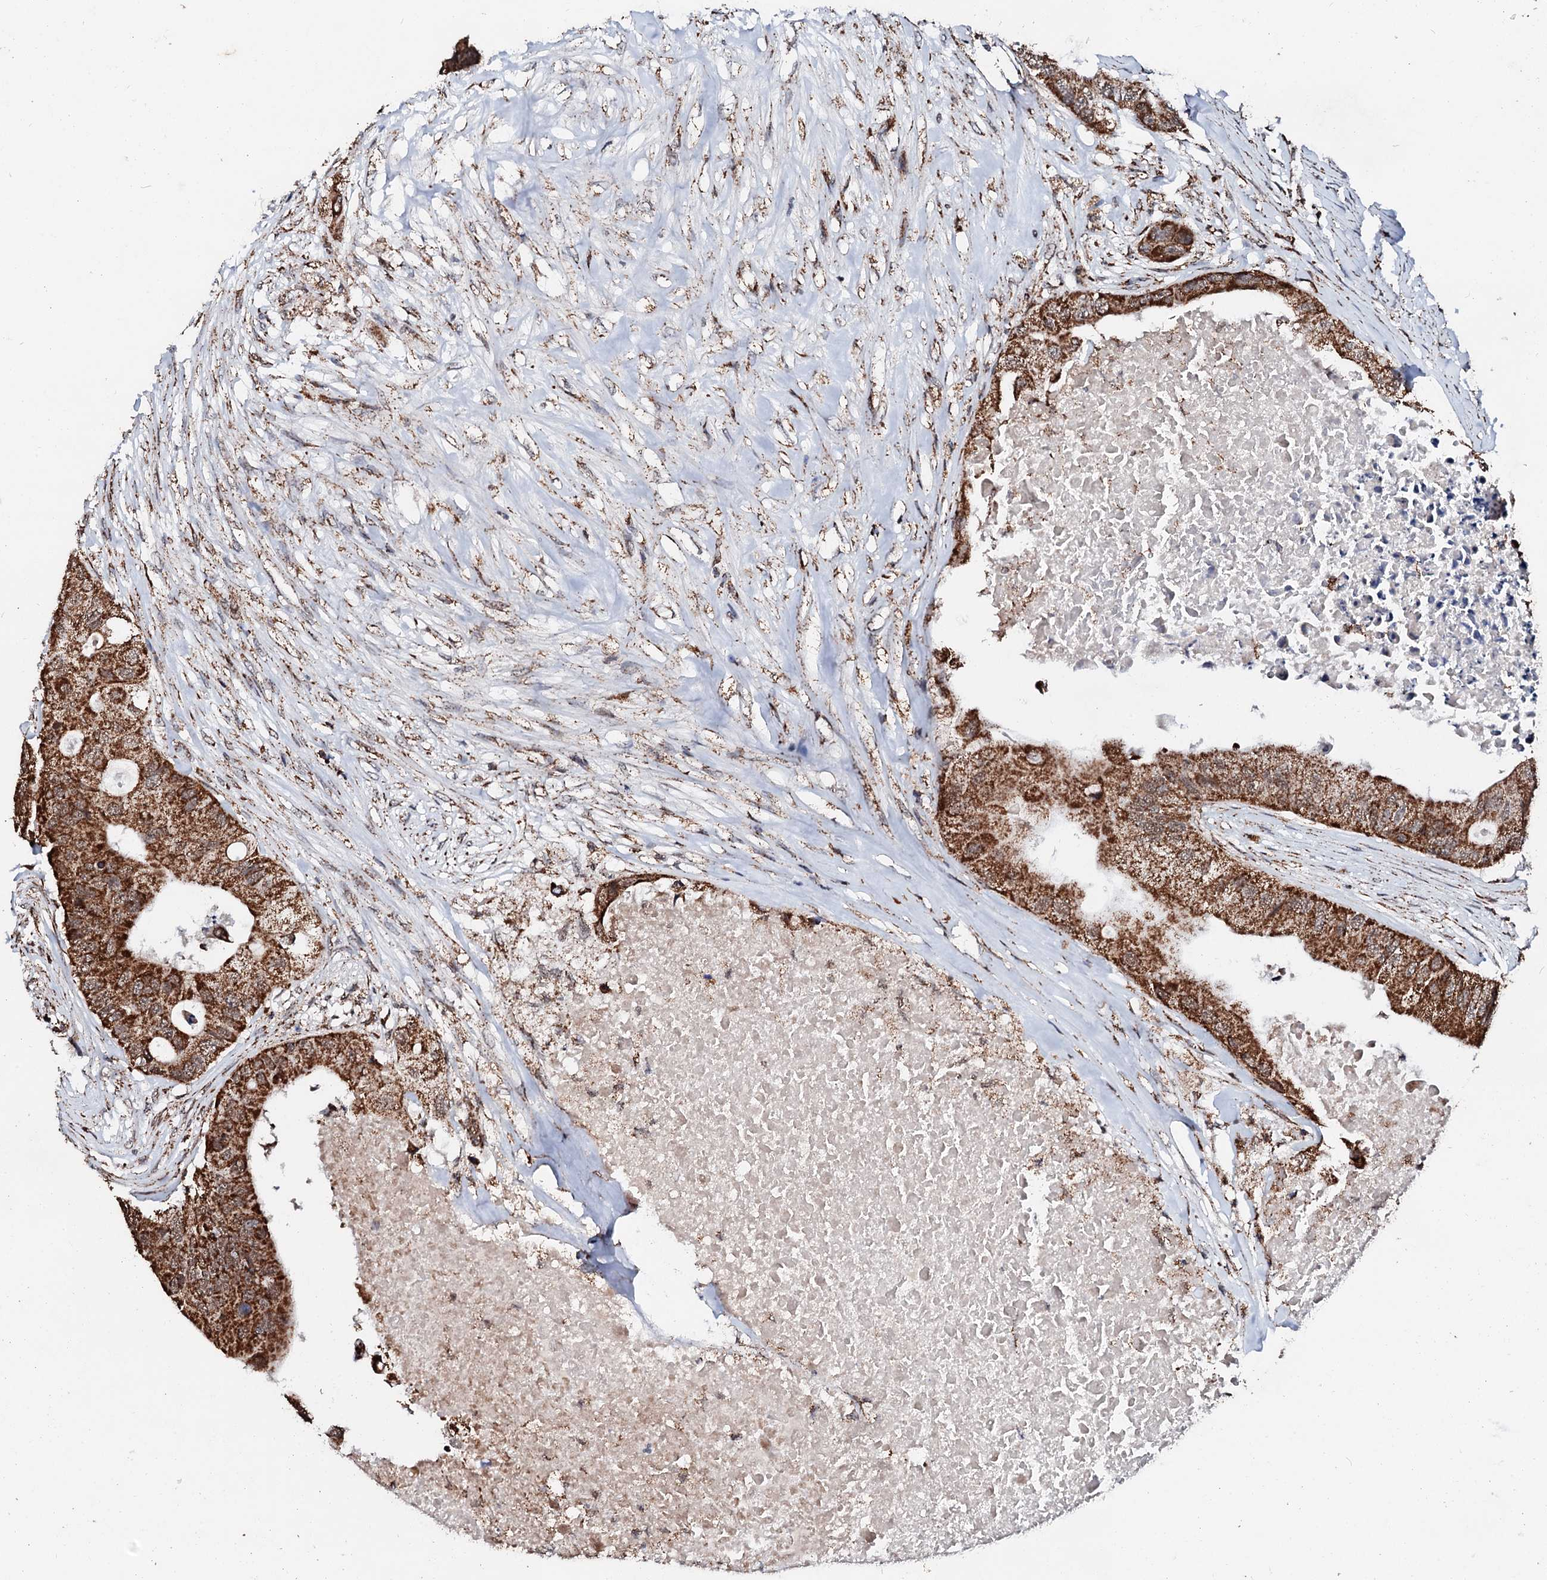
{"staining": {"intensity": "strong", "quantity": ">75%", "location": "cytoplasmic/membranous"}, "tissue": "colorectal cancer", "cell_type": "Tumor cells", "image_type": "cancer", "snomed": [{"axis": "morphology", "description": "Adenocarcinoma, NOS"}, {"axis": "topography", "description": "Colon"}], "caption": "IHC (DAB (3,3'-diaminobenzidine)) staining of human colorectal cancer reveals strong cytoplasmic/membranous protein expression in about >75% of tumor cells.", "gene": "SECISBP2L", "patient": {"sex": "male", "age": 71}}